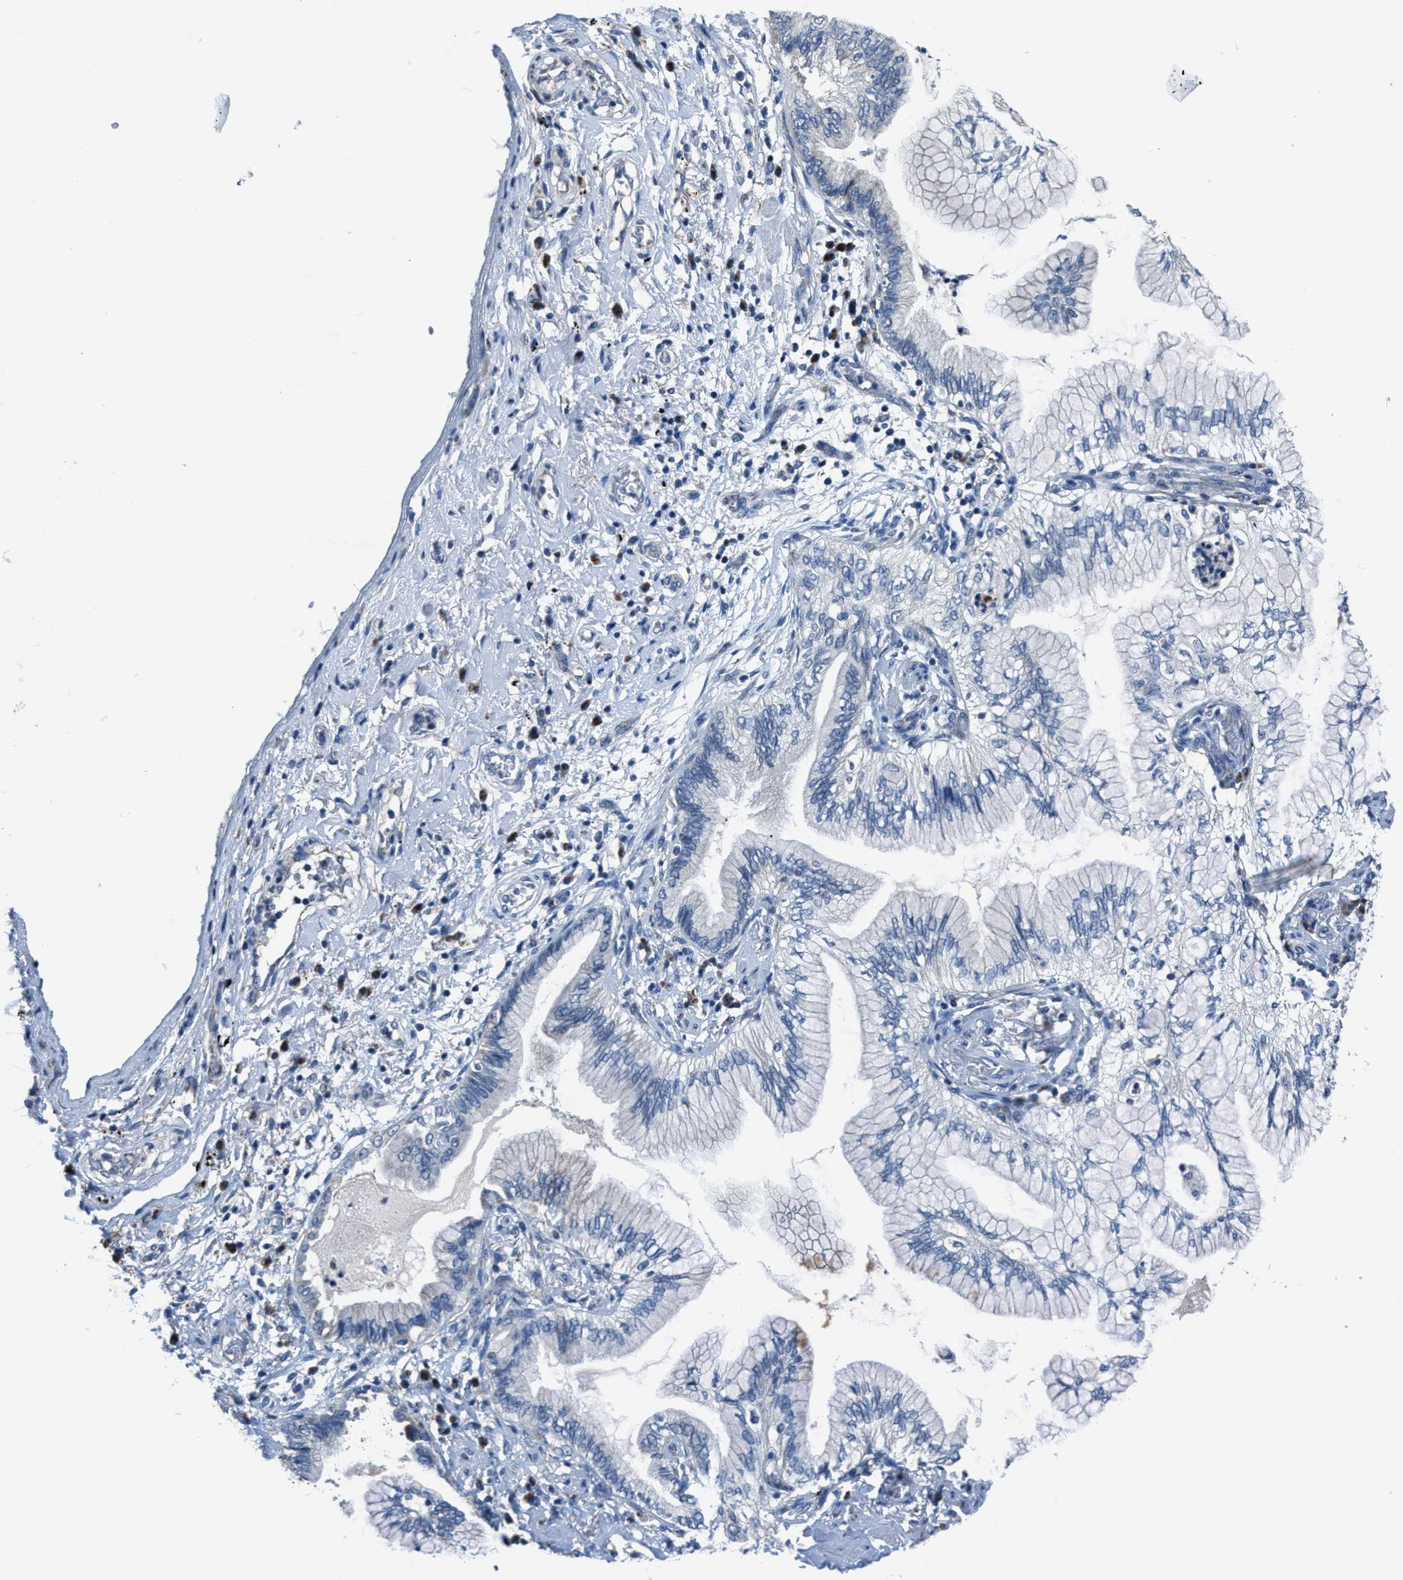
{"staining": {"intensity": "negative", "quantity": "none", "location": "none"}, "tissue": "lung cancer", "cell_type": "Tumor cells", "image_type": "cancer", "snomed": [{"axis": "morphology", "description": "Normal tissue, NOS"}, {"axis": "morphology", "description": "Adenocarcinoma, NOS"}, {"axis": "topography", "description": "Bronchus"}, {"axis": "topography", "description": "Lung"}], "caption": "Immunohistochemical staining of lung cancer displays no significant expression in tumor cells.", "gene": "ADAM2", "patient": {"sex": "female", "age": 70}}